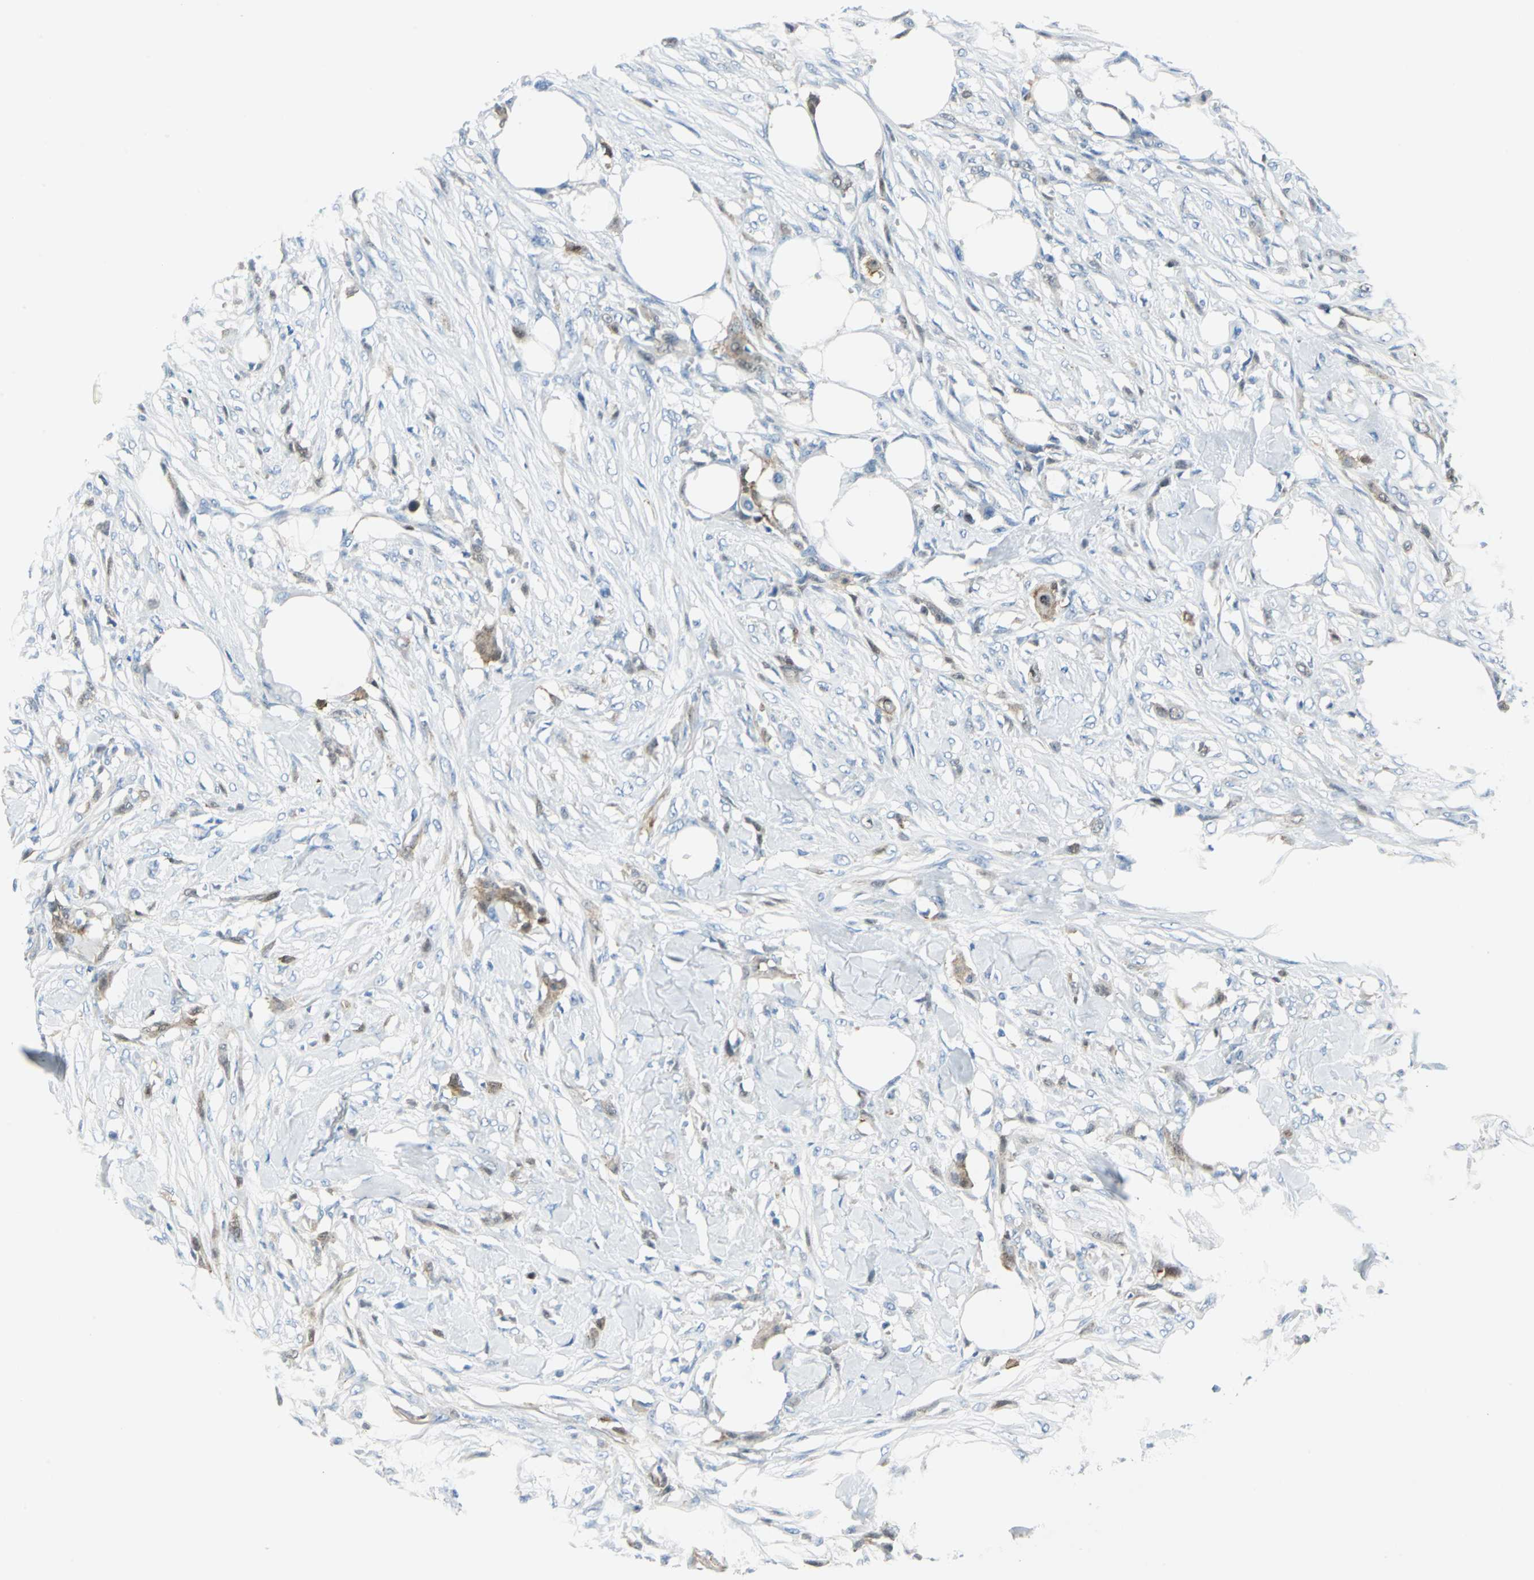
{"staining": {"intensity": "weak", "quantity": "25%-75%", "location": "cytoplasmic/membranous"}, "tissue": "skin cancer", "cell_type": "Tumor cells", "image_type": "cancer", "snomed": [{"axis": "morphology", "description": "Normal tissue, NOS"}, {"axis": "morphology", "description": "Squamous cell carcinoma, NOS"}, {"axis": "topography", "description": "Skin"}], "caption": "Skin cancer tissue shows weak cytoplasmic/membranous positivity in about 25%-75% of tumor cells, visualized by immunohistochemistry.", "gene": "SFN", "patient": {"sex": "female", "age": 59}}